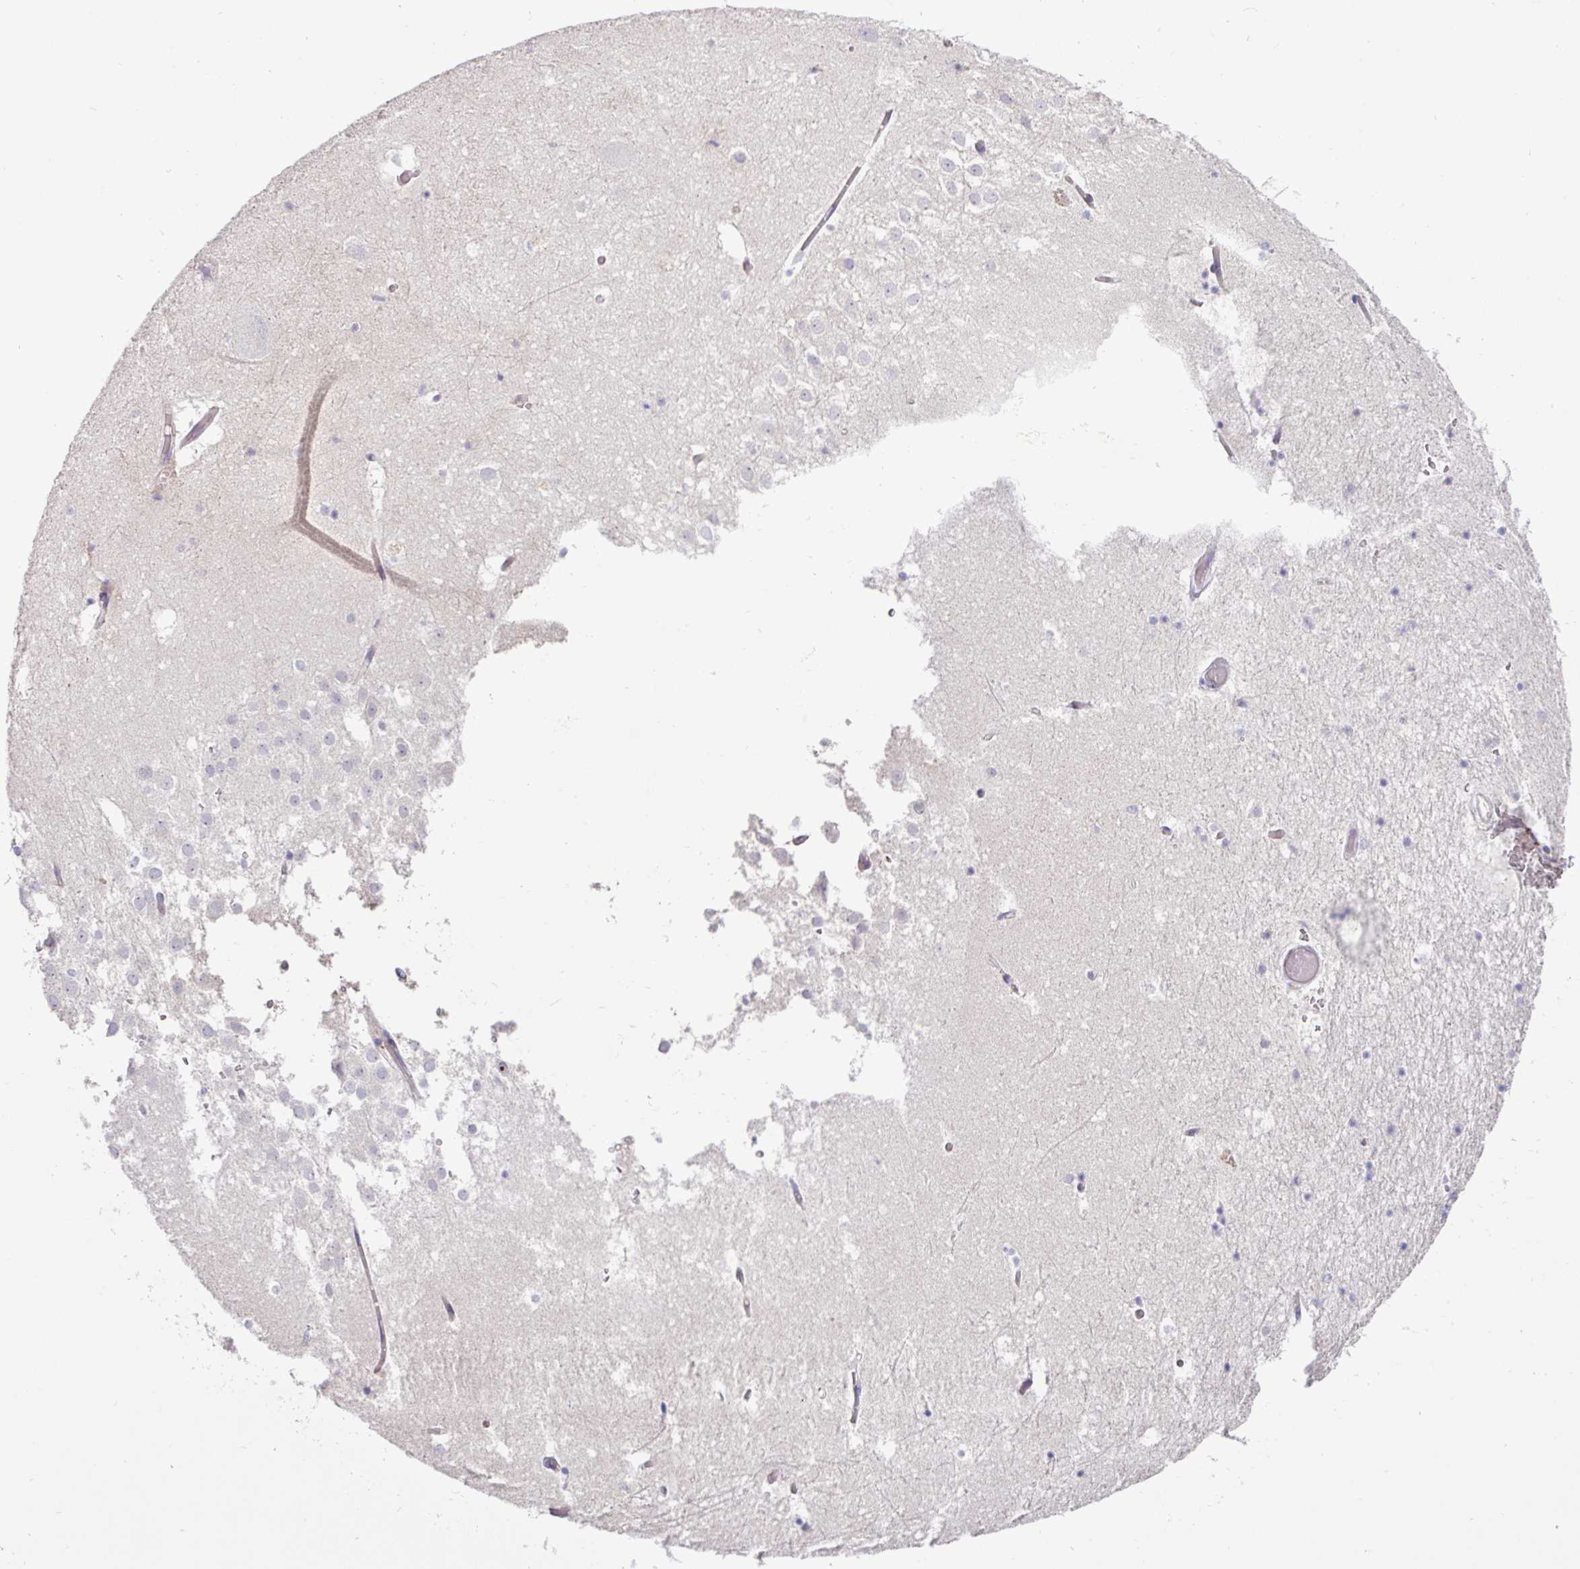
{"staining": {"intensity": "negative", "quantity": "none", "location": "none"}, "tissue": "hippocampus", "cell_type": "Glial cells", "image_type": "normal", "snomed": [{"axis": "morphology", "description": "Normal tissue, NOS"}, {"axis": "topography", "description": "Hippocampus"}], "caption": "There is no significant expression in glial cells of hippocampus.", "gene": "AMIGO2", "patient": {"sex": "female", "age": 52}}